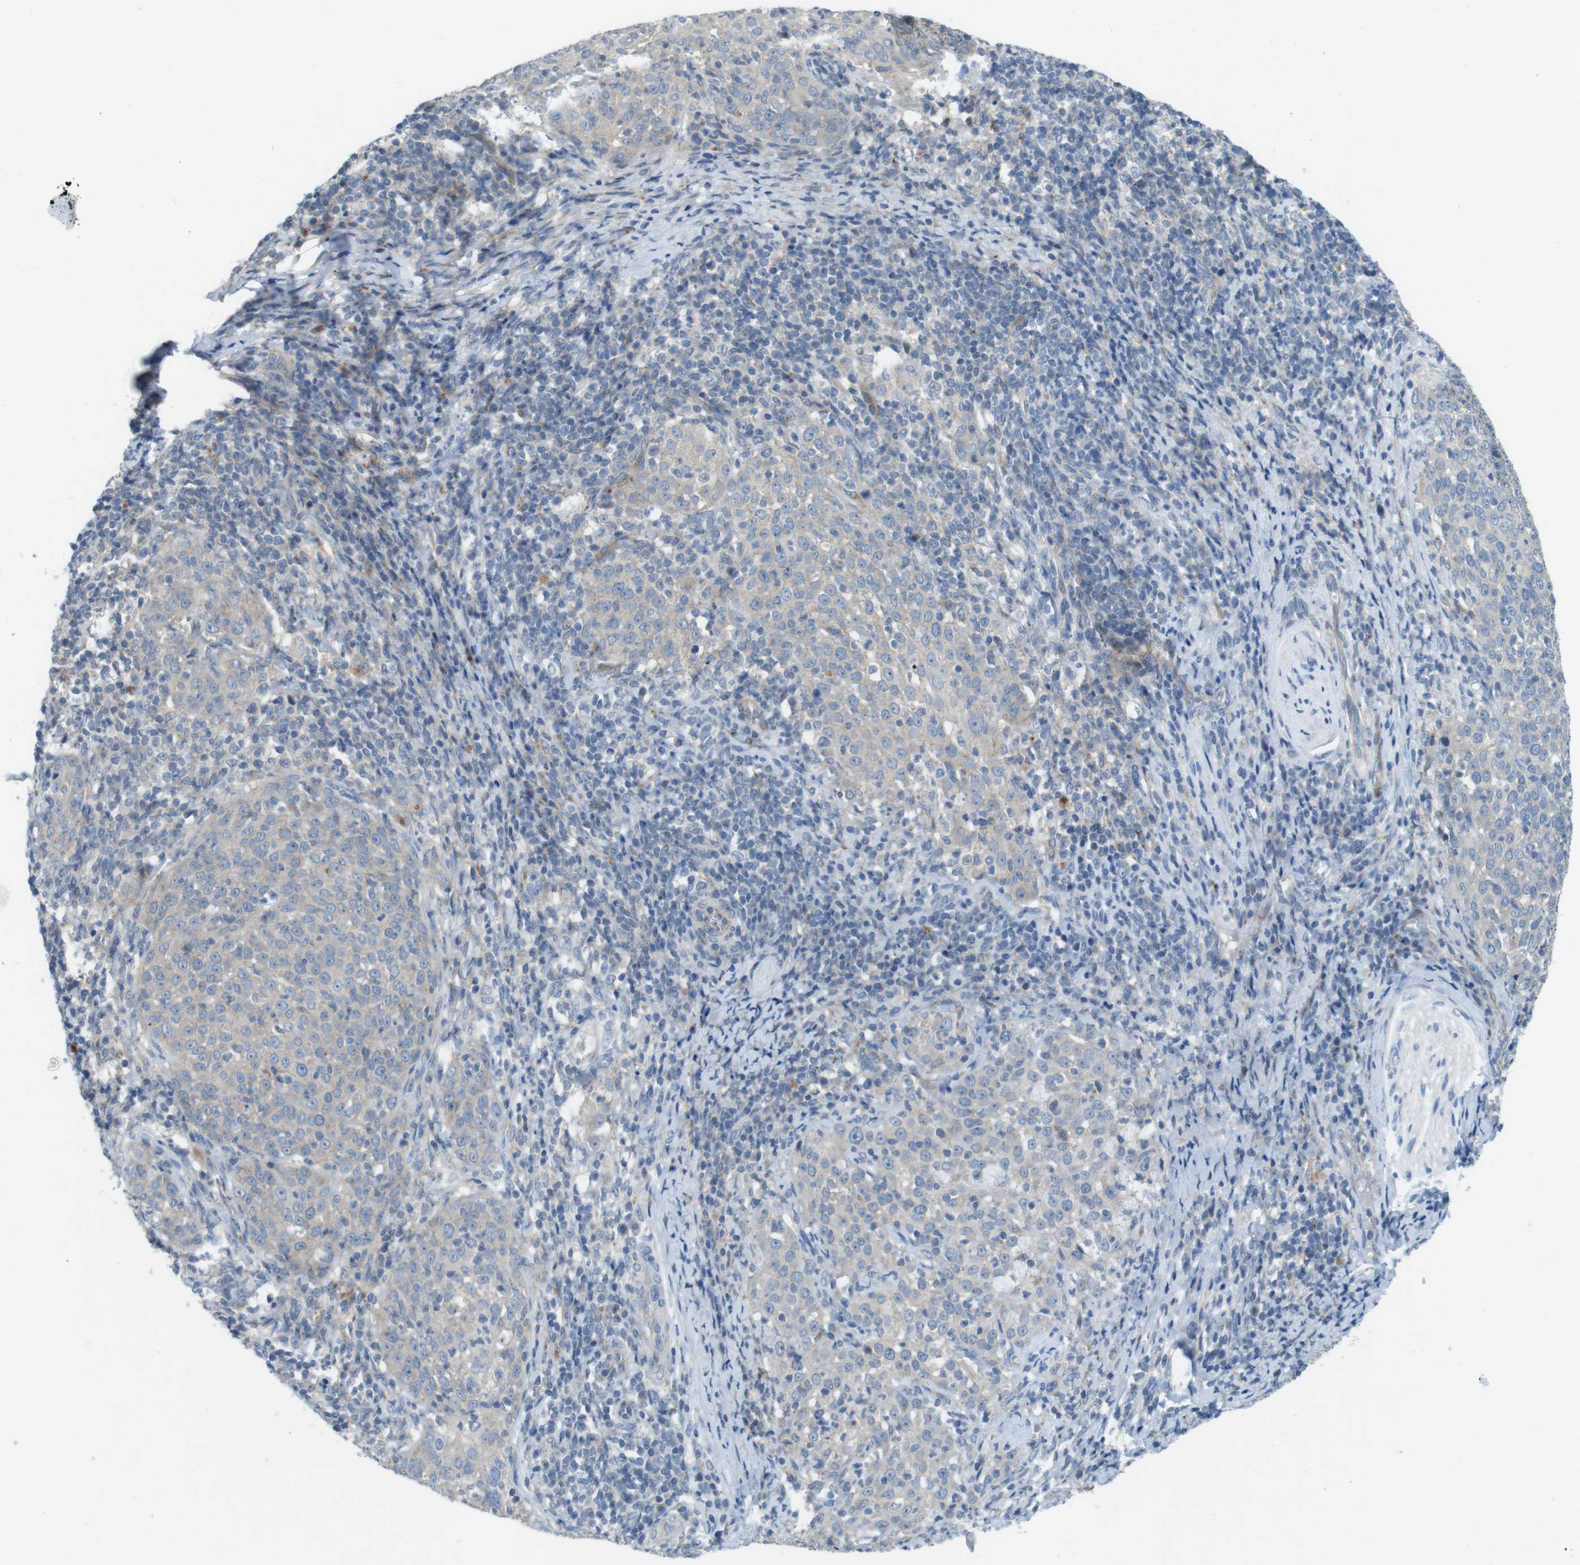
{"staining": {"intensity": "weak", "quantity": ">75%", "location": "cytoplasmic/membranous"}, "tissue": "cervical cancer", "cell_type": "Tumor cells", "image_type": "cancer", "snomed": [{"axis": "morphology", "description": "Squamous cell carcinoma, NOS"}, {"axis": "topography", "description": "Cervix"}], "caption": "Cervical cancer (squamous cell carcinoma) was stained to show a protein in brown. There is low levels of weak cytoplasmic/membranous expression in about >75% of tumor cells. Nuclei are stained in blue.", "gene": "TYW1", "patient": {"sex": "female", "age": 51}}